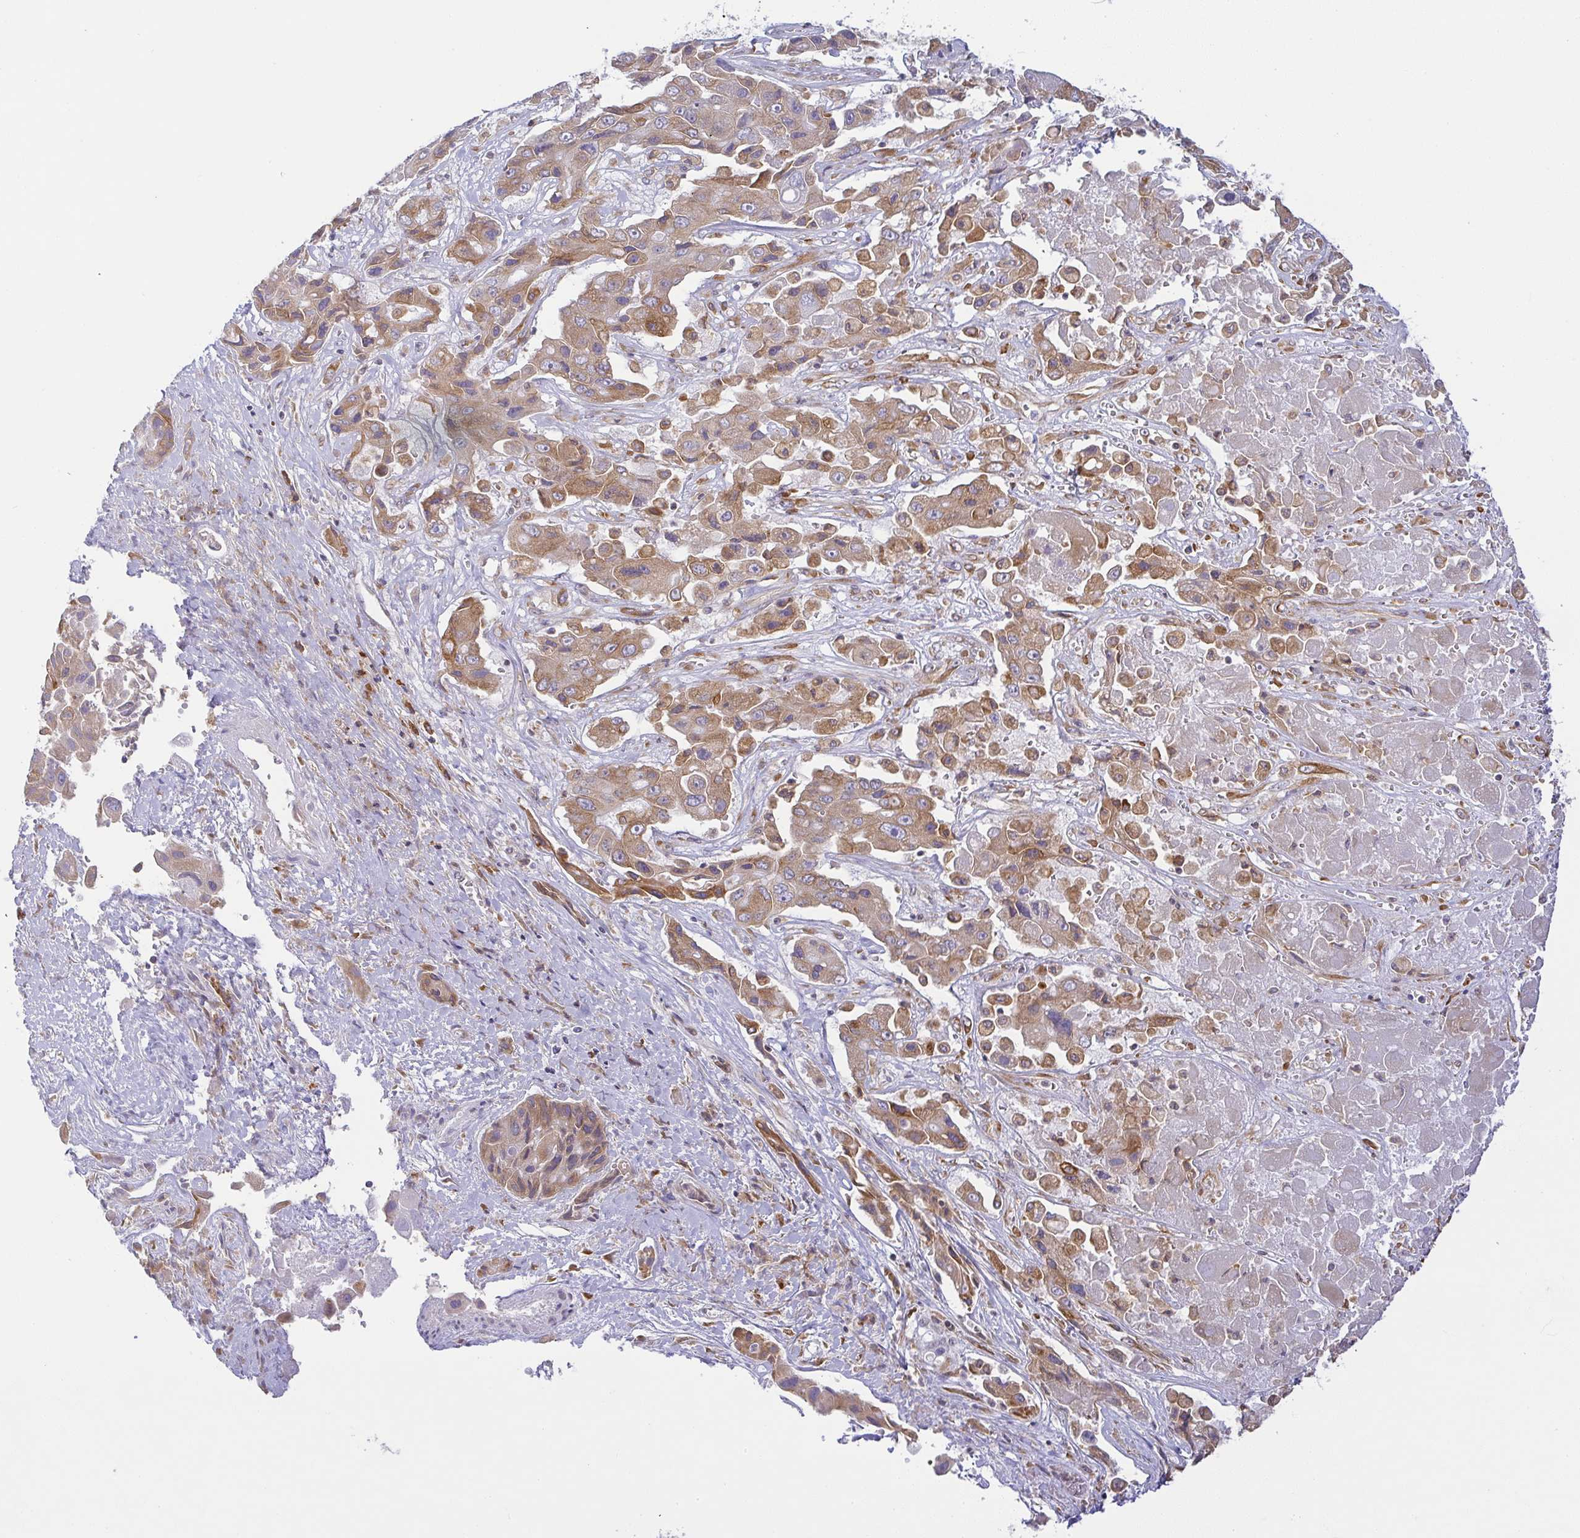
{"staining": {"intensity": "moderate", "quantity": ">75%", "location": "cytoplasmic/membranous"}, "tissue": "liver cancer", "cell_type": "Tumor cells", "image_type": "cancer", "snomed": [{"axis": "morphology", "description": "Cholangiocarcinoma"}, {"axis": "topography", "description": "Liver"}], "caption": "An image of liver cancer (cholangiocarcinoma) stained for a protein displays moderate cytoplasmic/membranous brown staining in tumor cells.", "gene": "DERL2", "patient": {"sex": "male", "age": 67}}